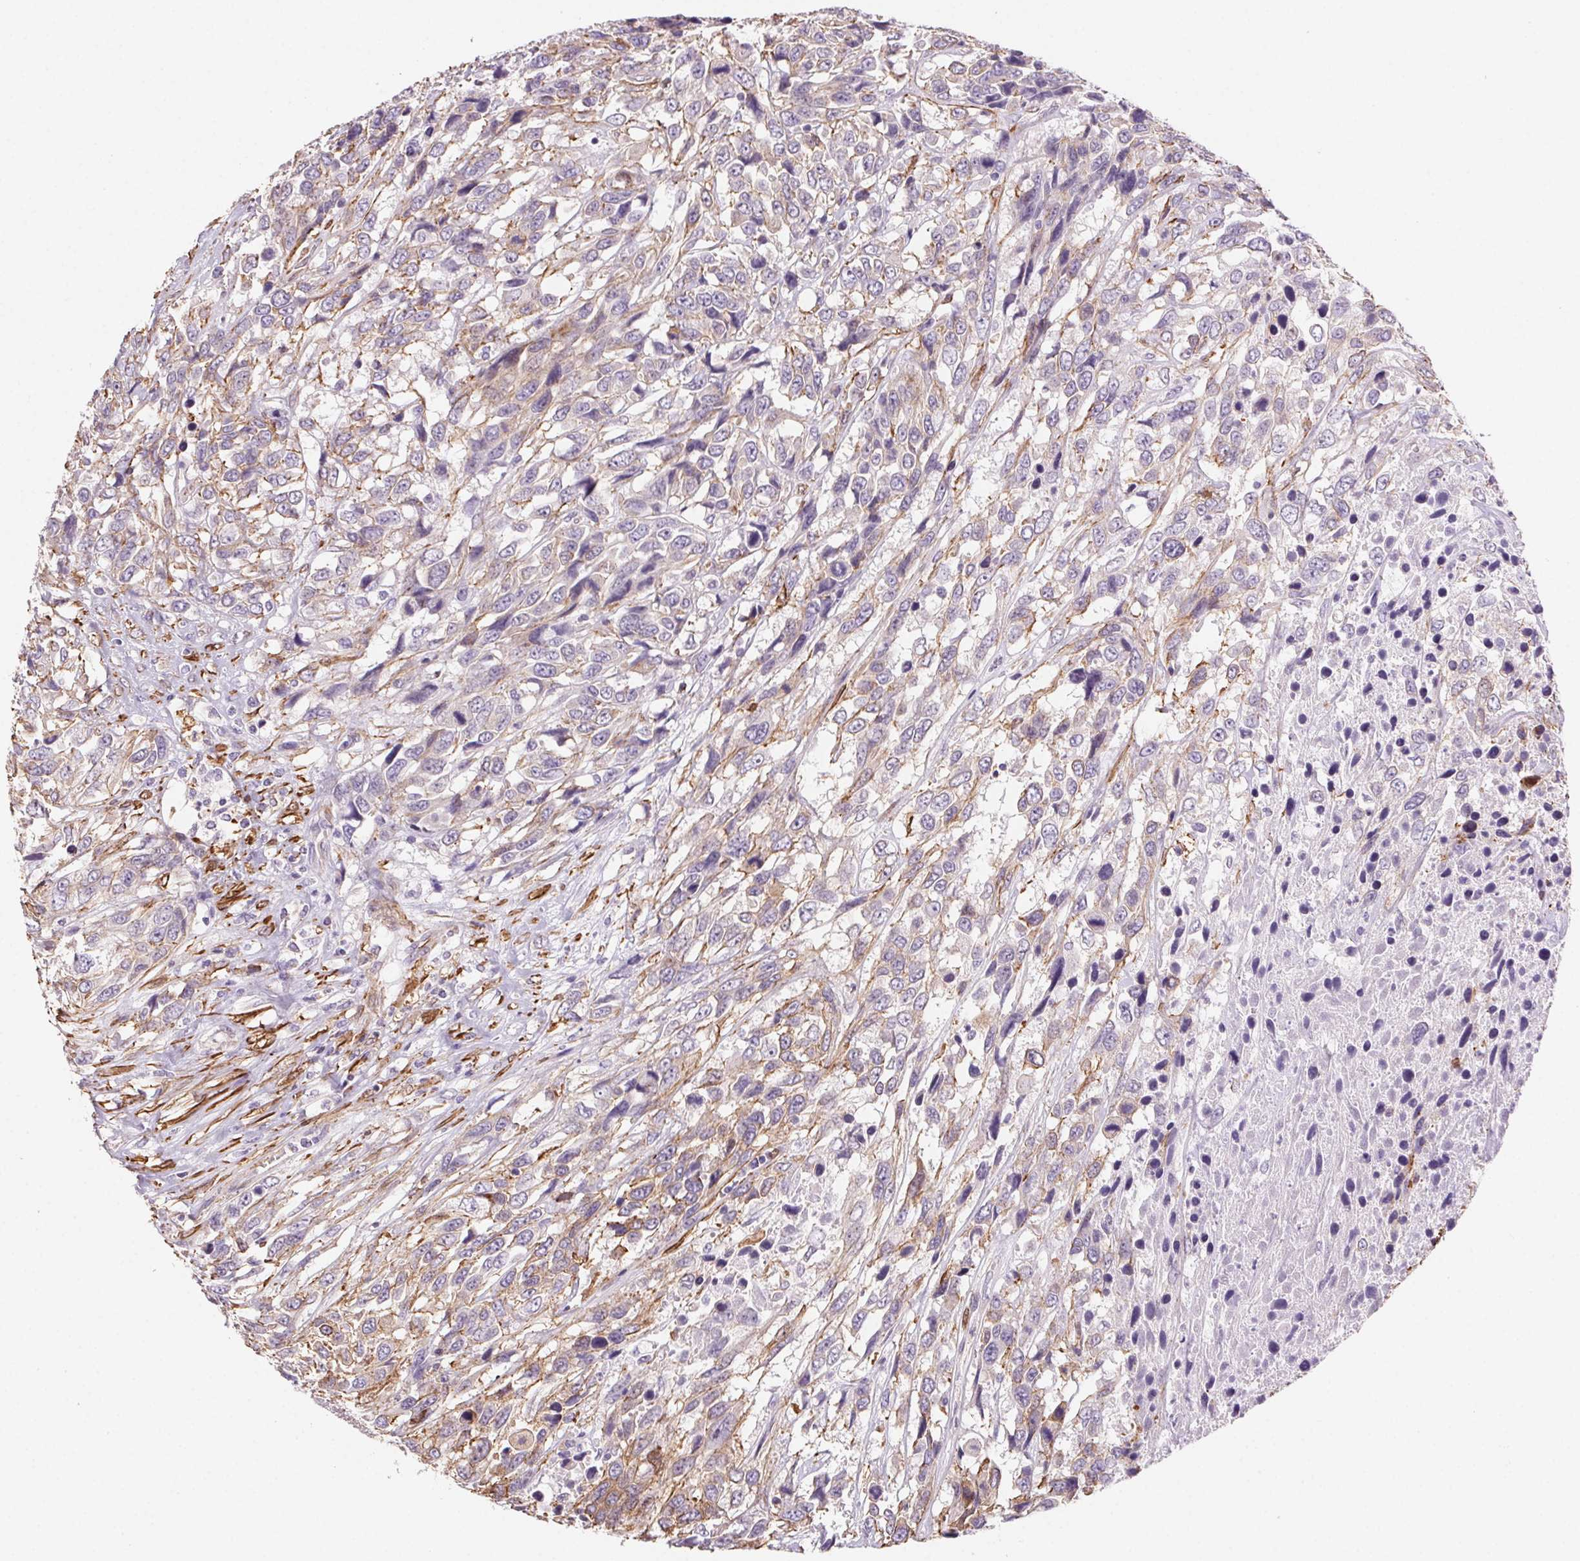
{"staining": {"intensity": "weak", "quantity": "25%-75%", "location": "cytoplasmic/membranous"}, "tissue": "urothelial cancer", "cell_type": "Tumor cells", "image_type": "cancer", "snomed": [{"axis": "morphology", "description": "Urothelial carcinoma, High grade"}, {"axis": "topography", "description": "Urinary bladder"}], "caption": "The immunohistochemical stain labels weak cytoplasmic/membranous expression in tumor cells of urothelial carcinoma (high-grade) tissue.", "gene": "GPX8", "patient": {"sex": "female", "age": 70}}